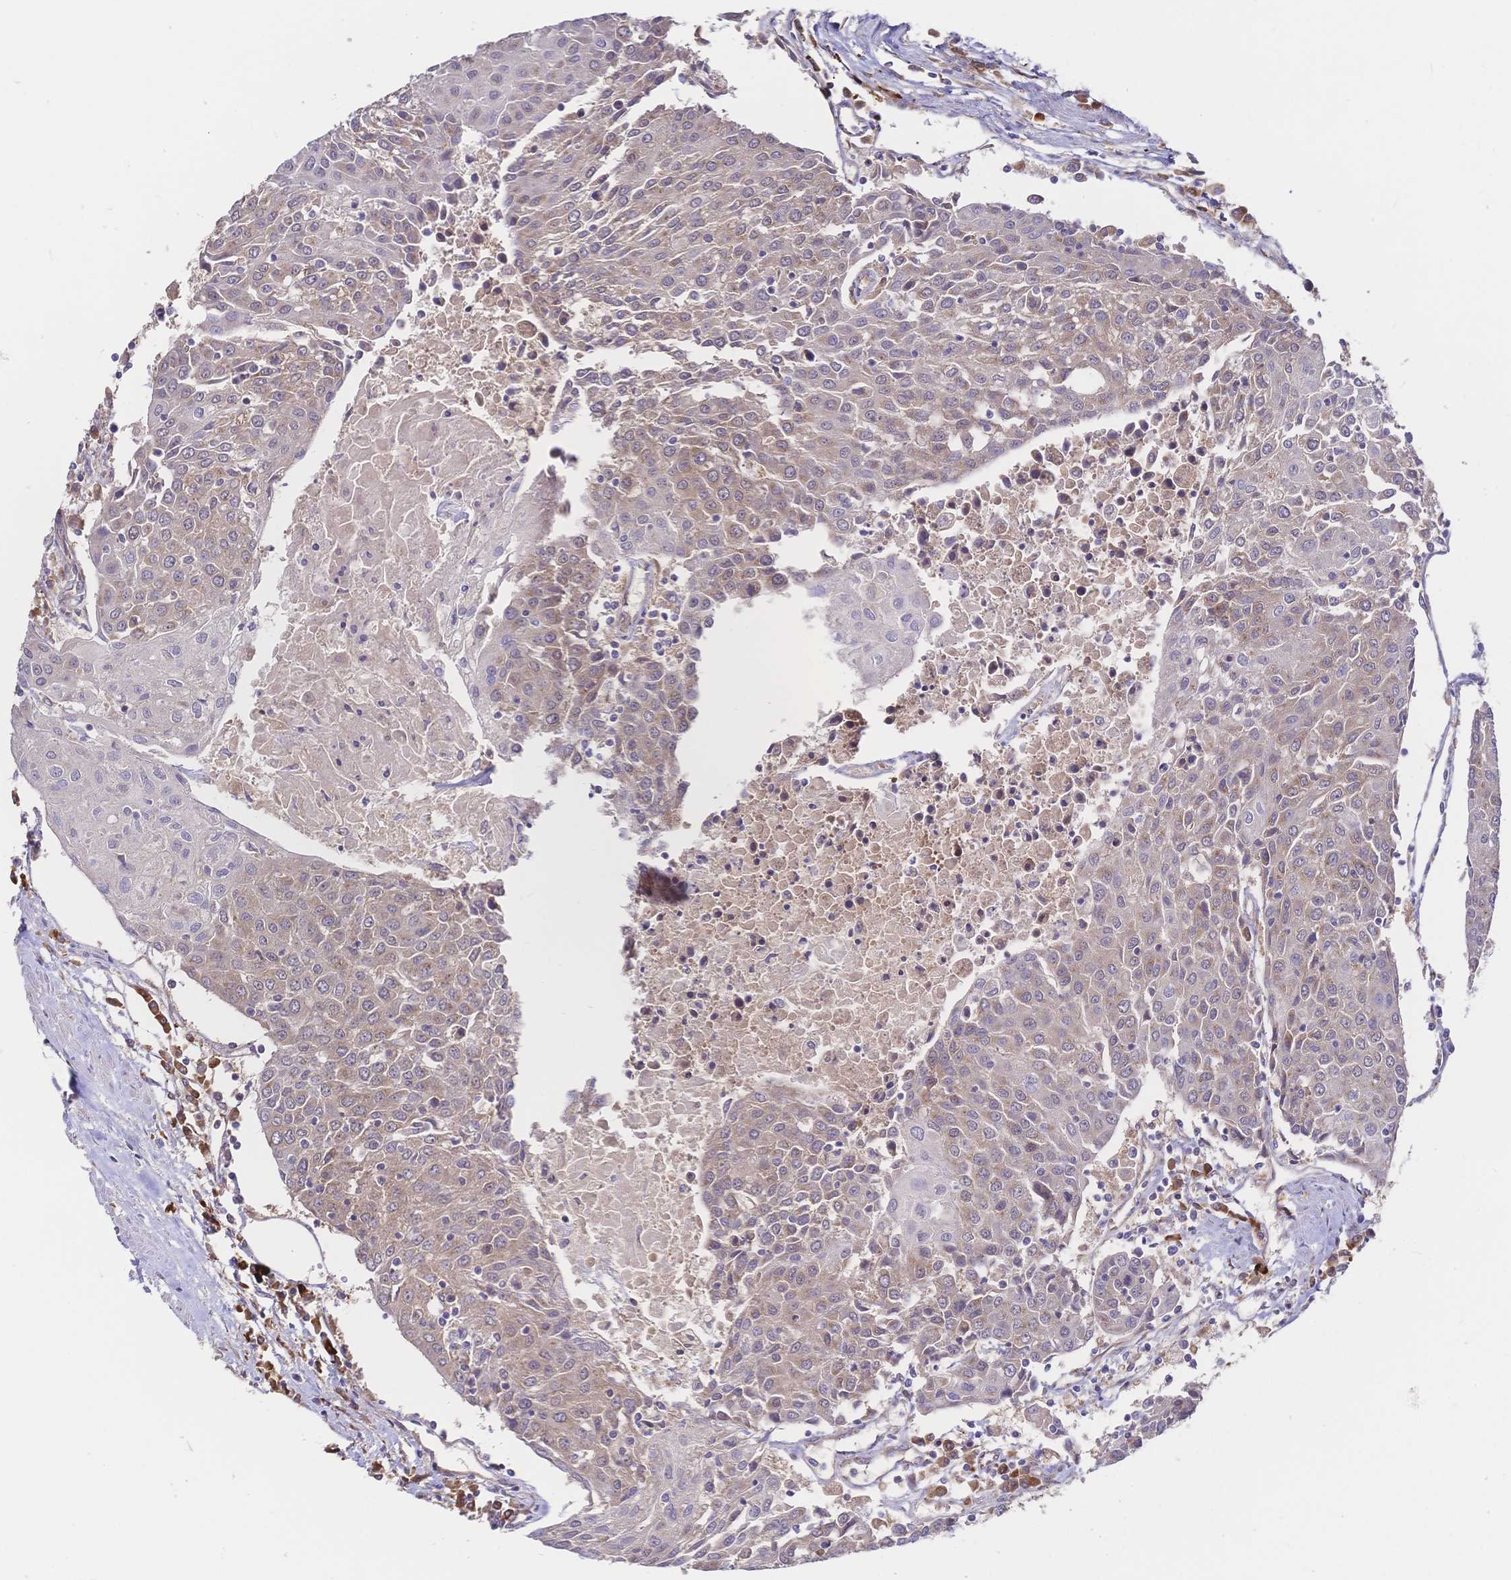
{"staining": {"intensity": "weak", "quantity": "25%-75%", "location": "cytoplasmic/membranous"}, "tissue": "urothelial cancer", "cell_type": "Tumor cells", "image_type": "cancer", "snomed": [{"axis": "morphology", "description": "Urothelial carcinoma, High grade"}, {"axis": "topography", "description": "Urinary bladder"}], "caption": "DAB immunohistochemical staining of urothelial cancer reveals weak cytoplasmic/membranous protein positivity in approximately 25%-75% of tumor cells.", "gene": "LMO4", "patient": {"sex": "female", "age": 85}}